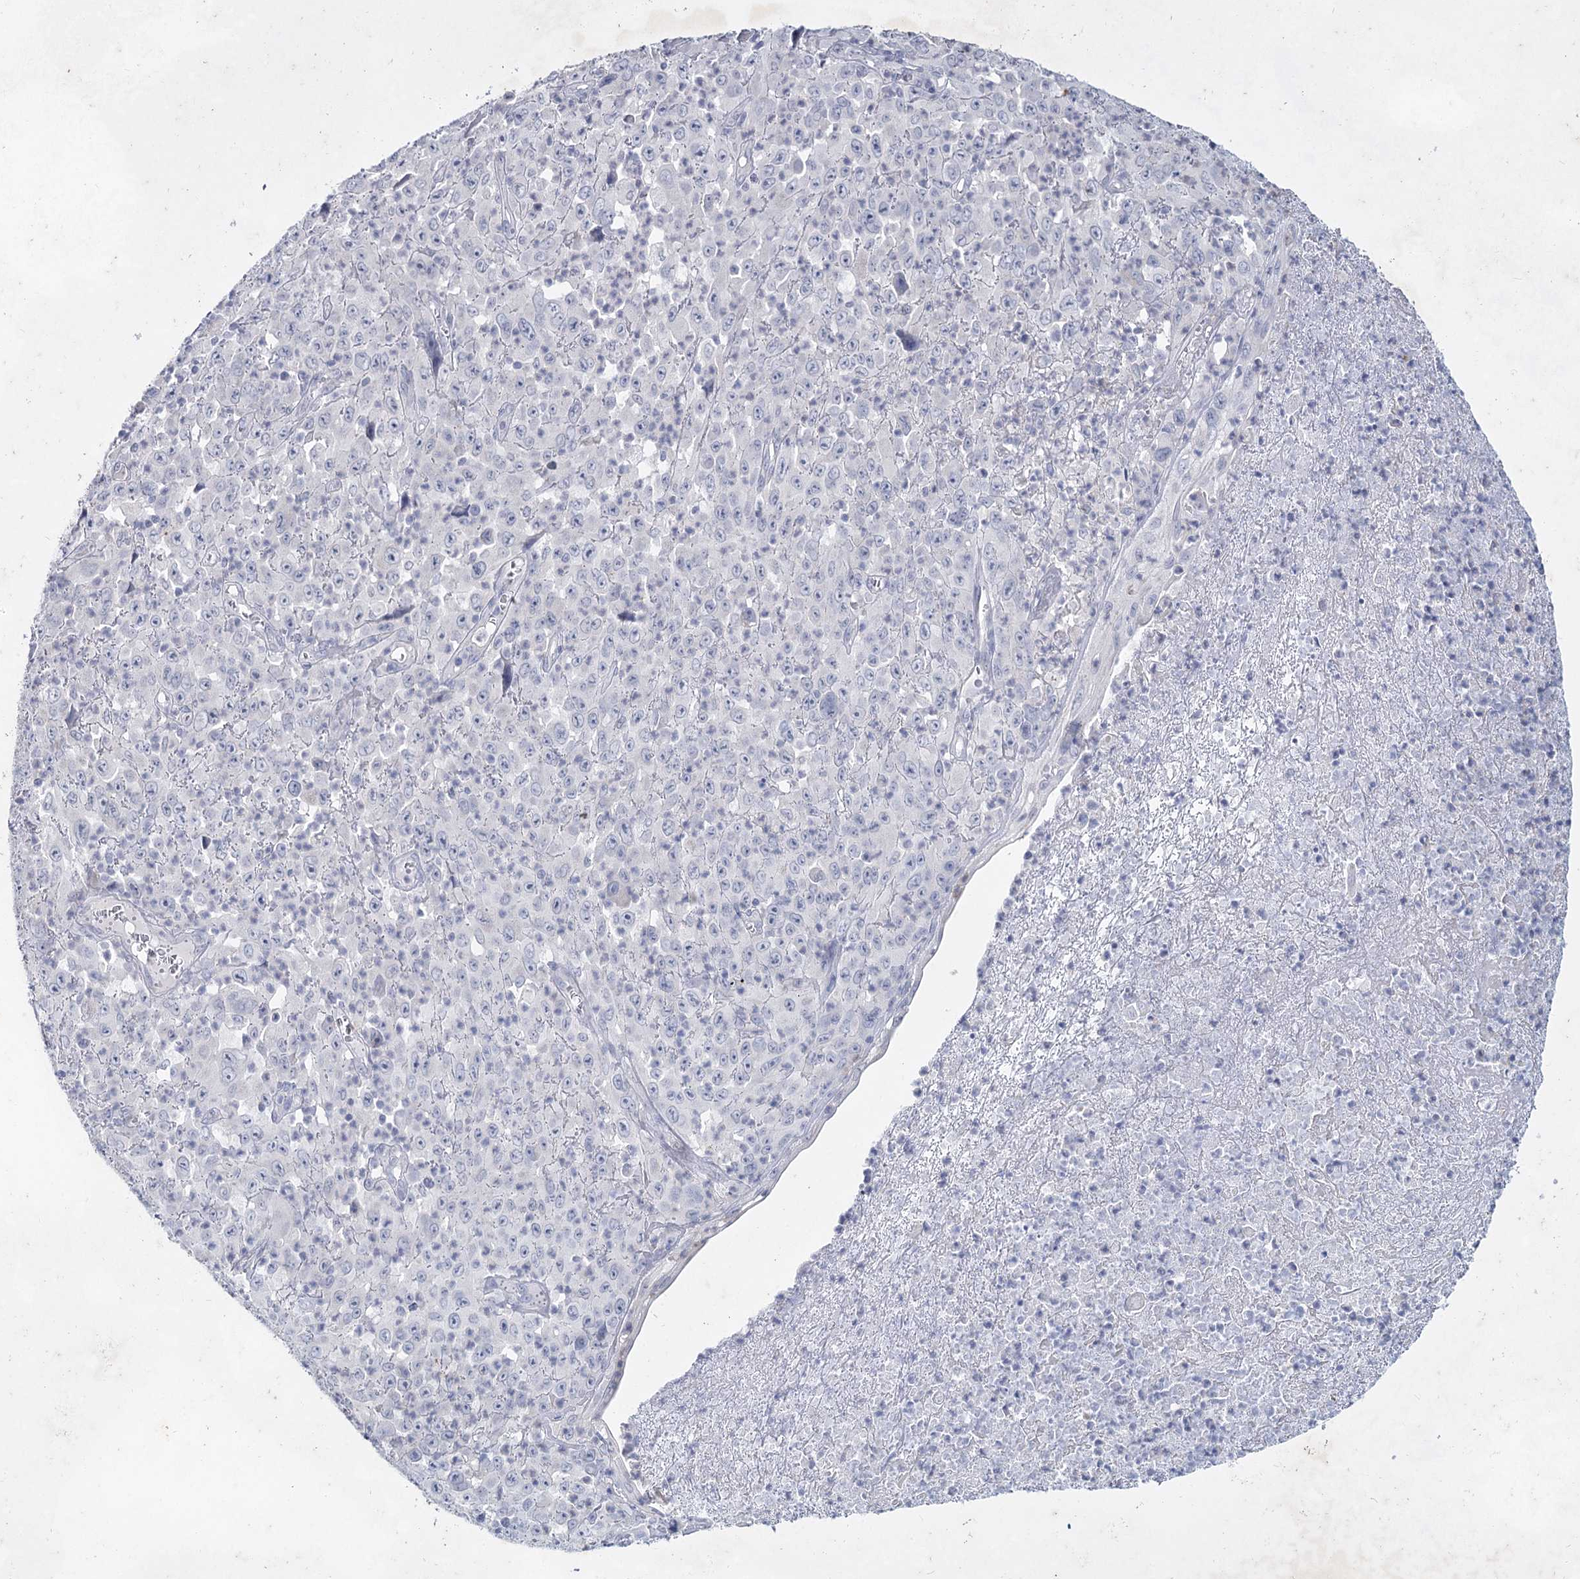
{"staining": {"intensity": "negative", "quantity": "none", "location": "none"}, "tissue": "melanoma", "cell_type": "Tumor cells", "image_type": "cancer", "snomed": [{"axis": "morphology", "description": "Malignant melanoma, Metastatic site"}, {"axis": "topography", "description": "Skin"}], "caption": "Protein analysis of malignant melanoma (metastatic site) demonstrates no significant staining in tumor cells. (Stains: DAB immunohistochemistry with hematoxylin counter stain, Microscopy: brightfield microscopy at high magnification).", "gene": "CCDC73", "patient": {"sex": "female", "age": 56}}